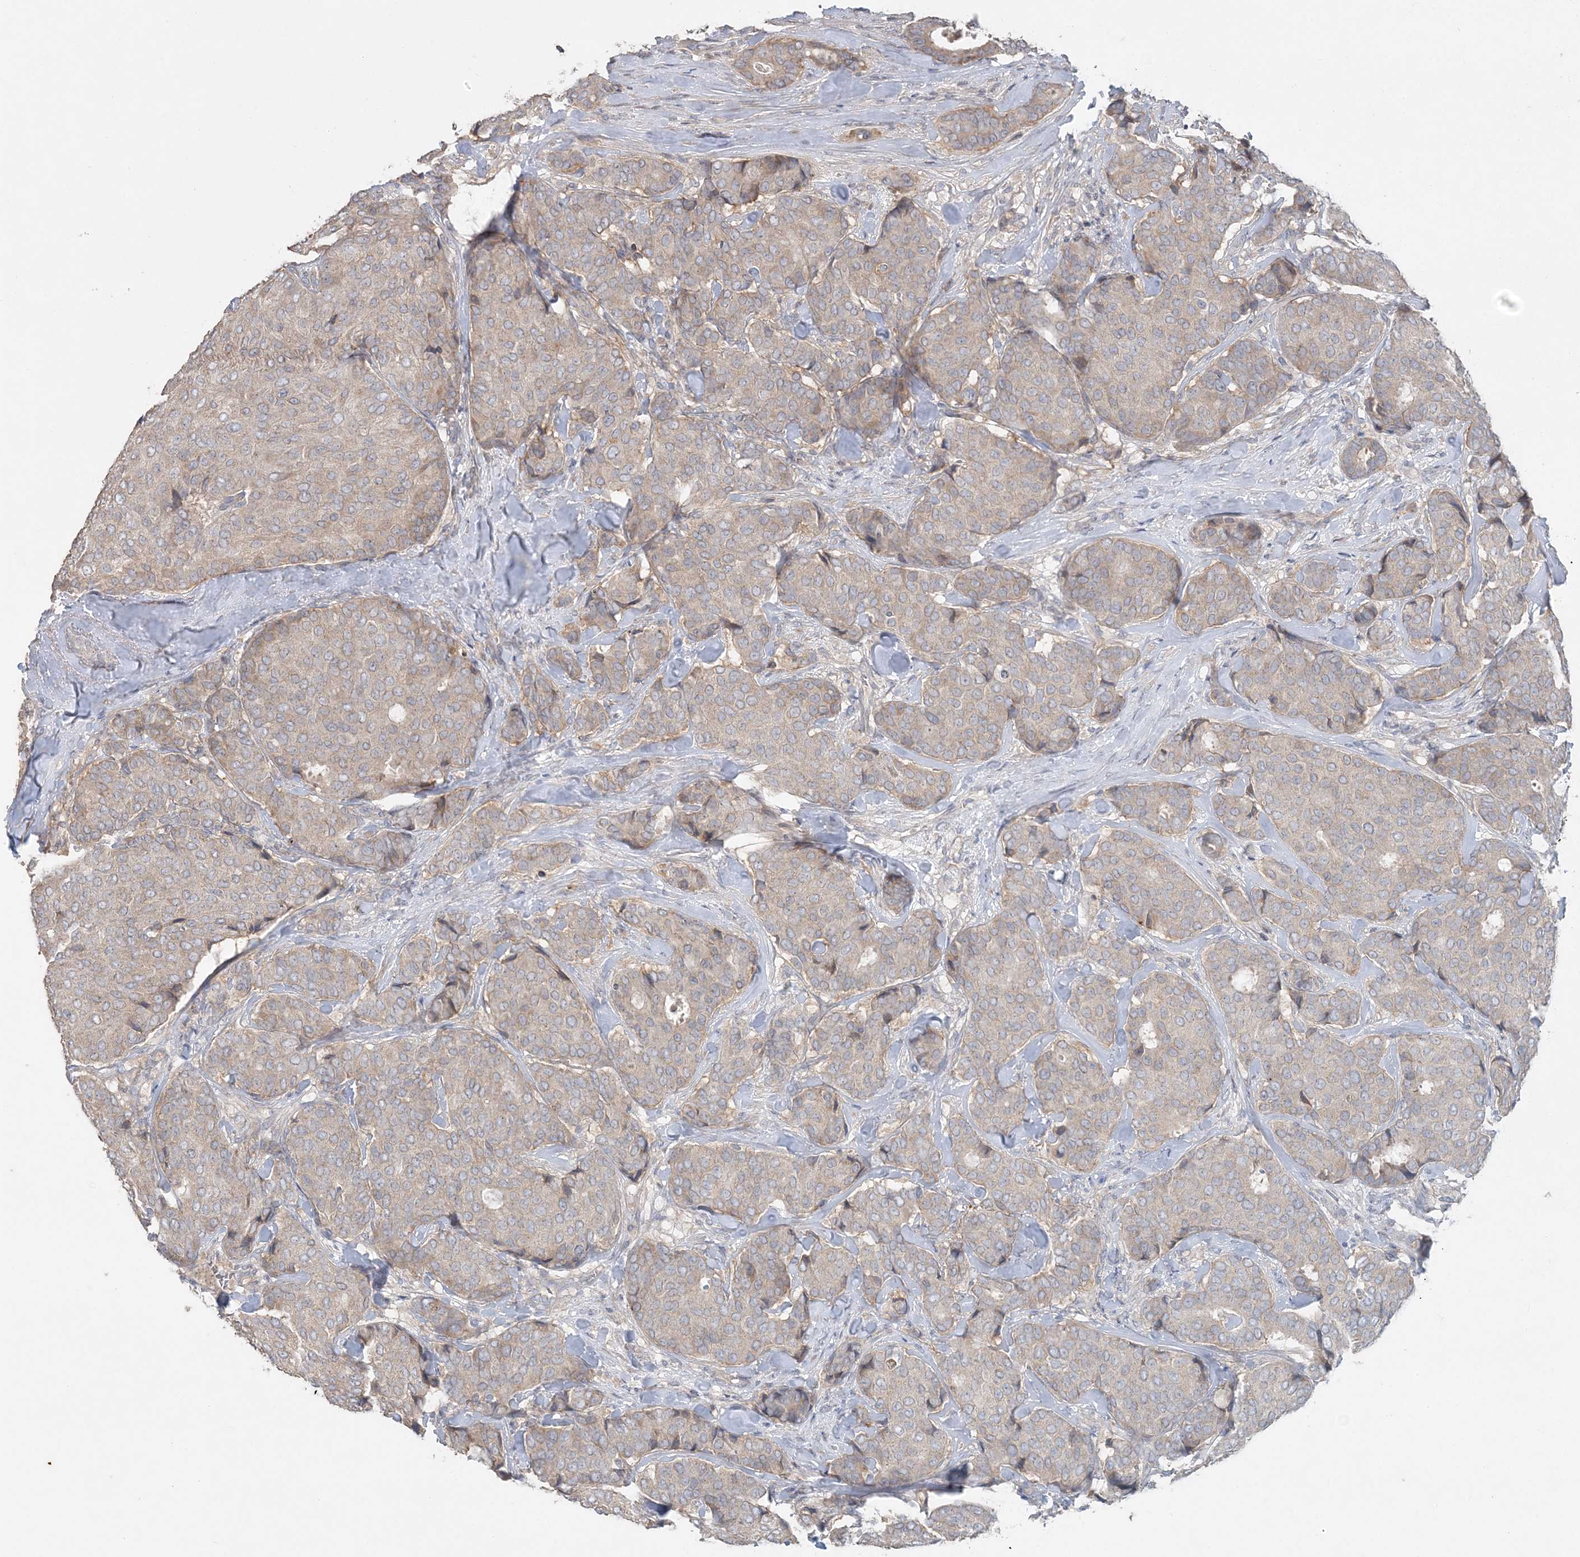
{"staining": {"intensity": "weak", "quantity": "<25%", "location": "cytoplasmic/membranous"}, "tissue": "breast cancer", "cell_type": "Tumor cells", "image_type": "cancer", "snomed": [{"axis": "morphology", "description": "Duct carcinoma"}, {"axis": "topography", "description": "Breast"}], "caption": "Human breast cancer (infiltrating ductal carcinoma) stained for a protein using immunohistochemistry reveals no staining in tumor cells.", "gene": "SLC4A10", "patient": {"sex": "female", "age": 75}}